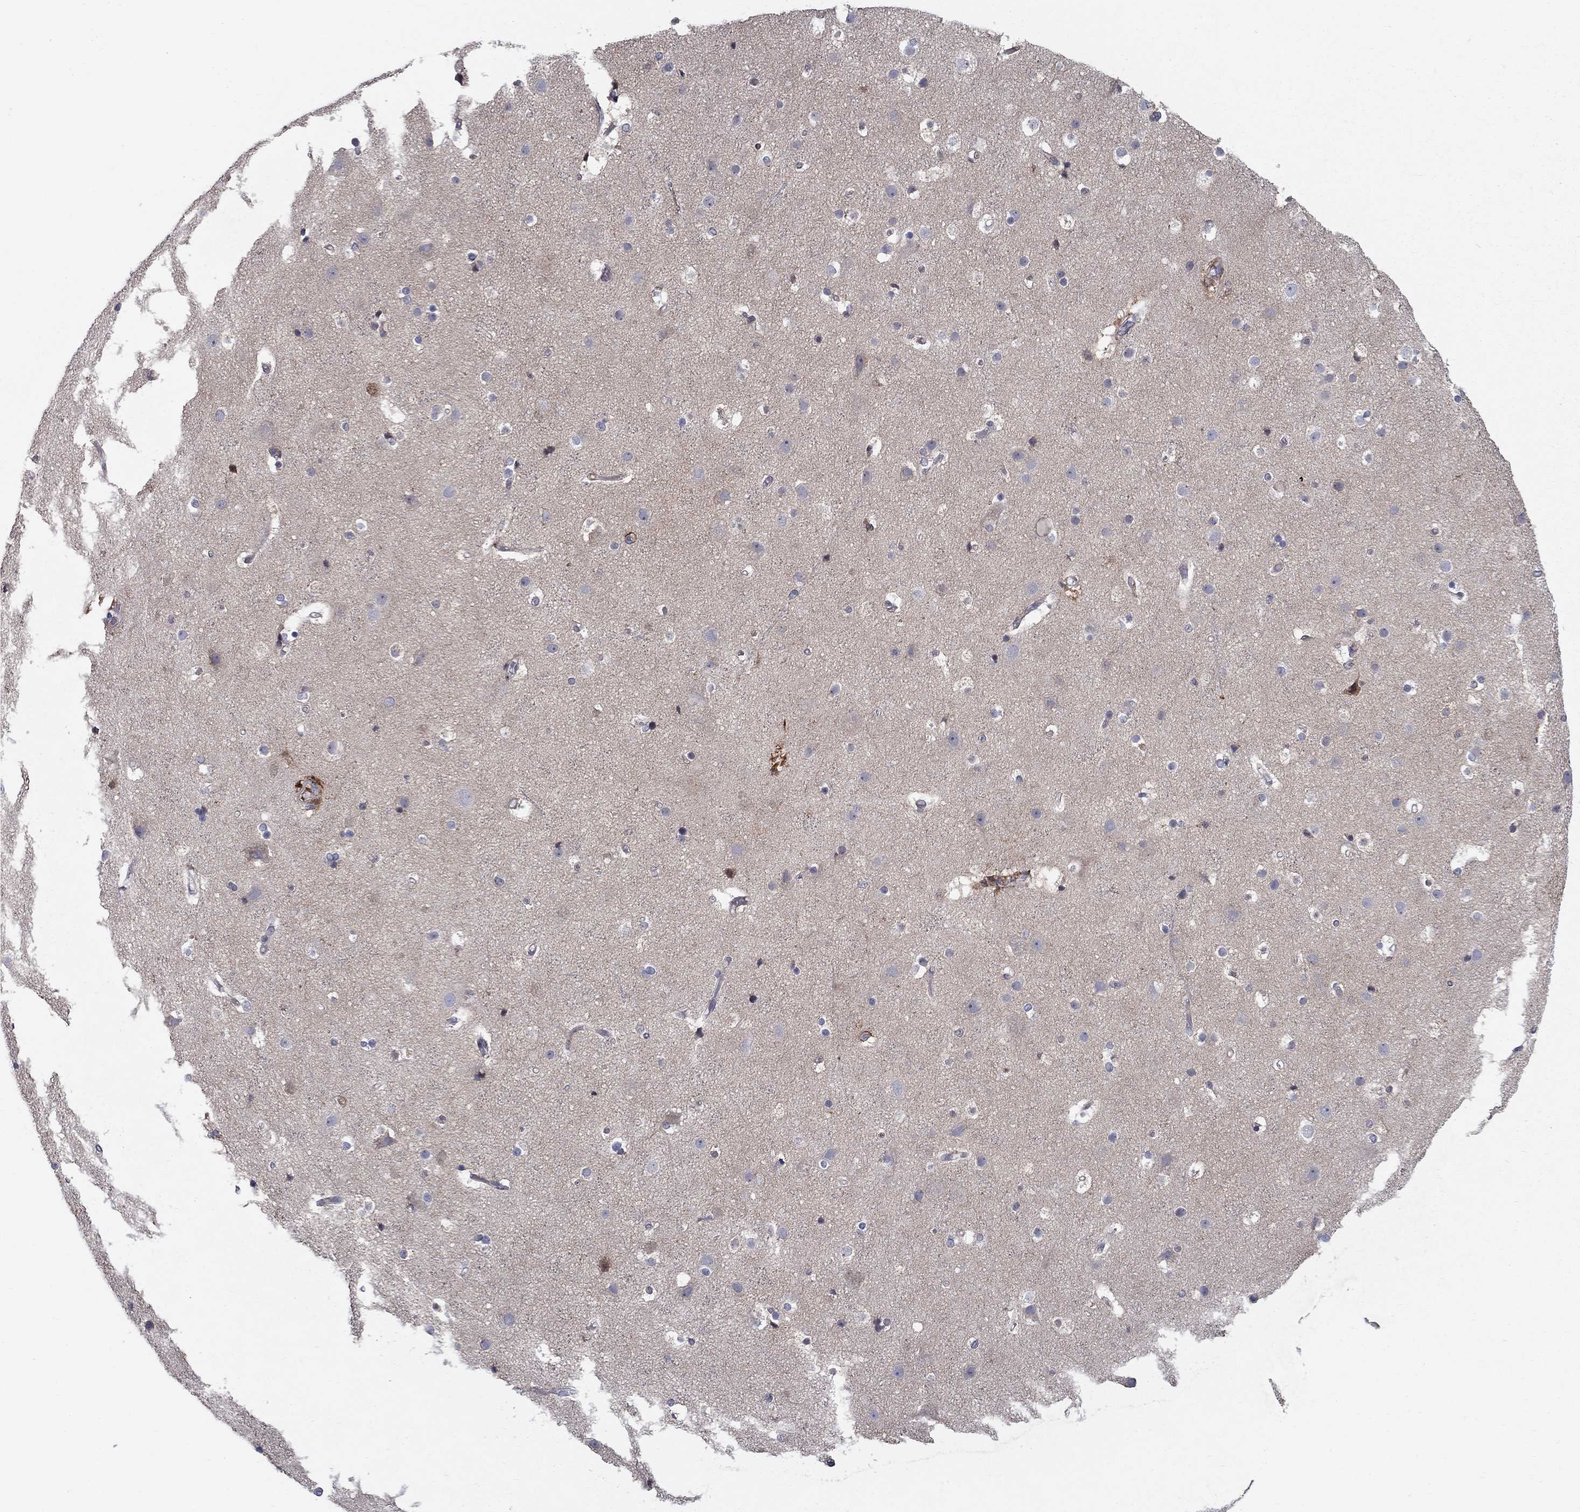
{"staining": {"intensity": "negative", "quantity": "none", "location": "none"}, "tissue": "cerebral cortex", "cell_type": "Endothelial cells", "image_type": "normal", "snomed": [{"axis": "morphology", "description": "Normal tissue, NOS"}, {"axis": "topography", "description": "Cerebral cortex"}], "caption": "DAB (3,3'-diaminobenzidine) immunohistochemical staining of benign human cerebral cortex reveals no significant staining in endothelial cells. (DAB (3,3'-diaminobenzidine) immunohistochemistry visualized using brightfield microscopy, high magnification).", "gene": "NTRK2", "patient": {"sex": "female", "age": 52}}